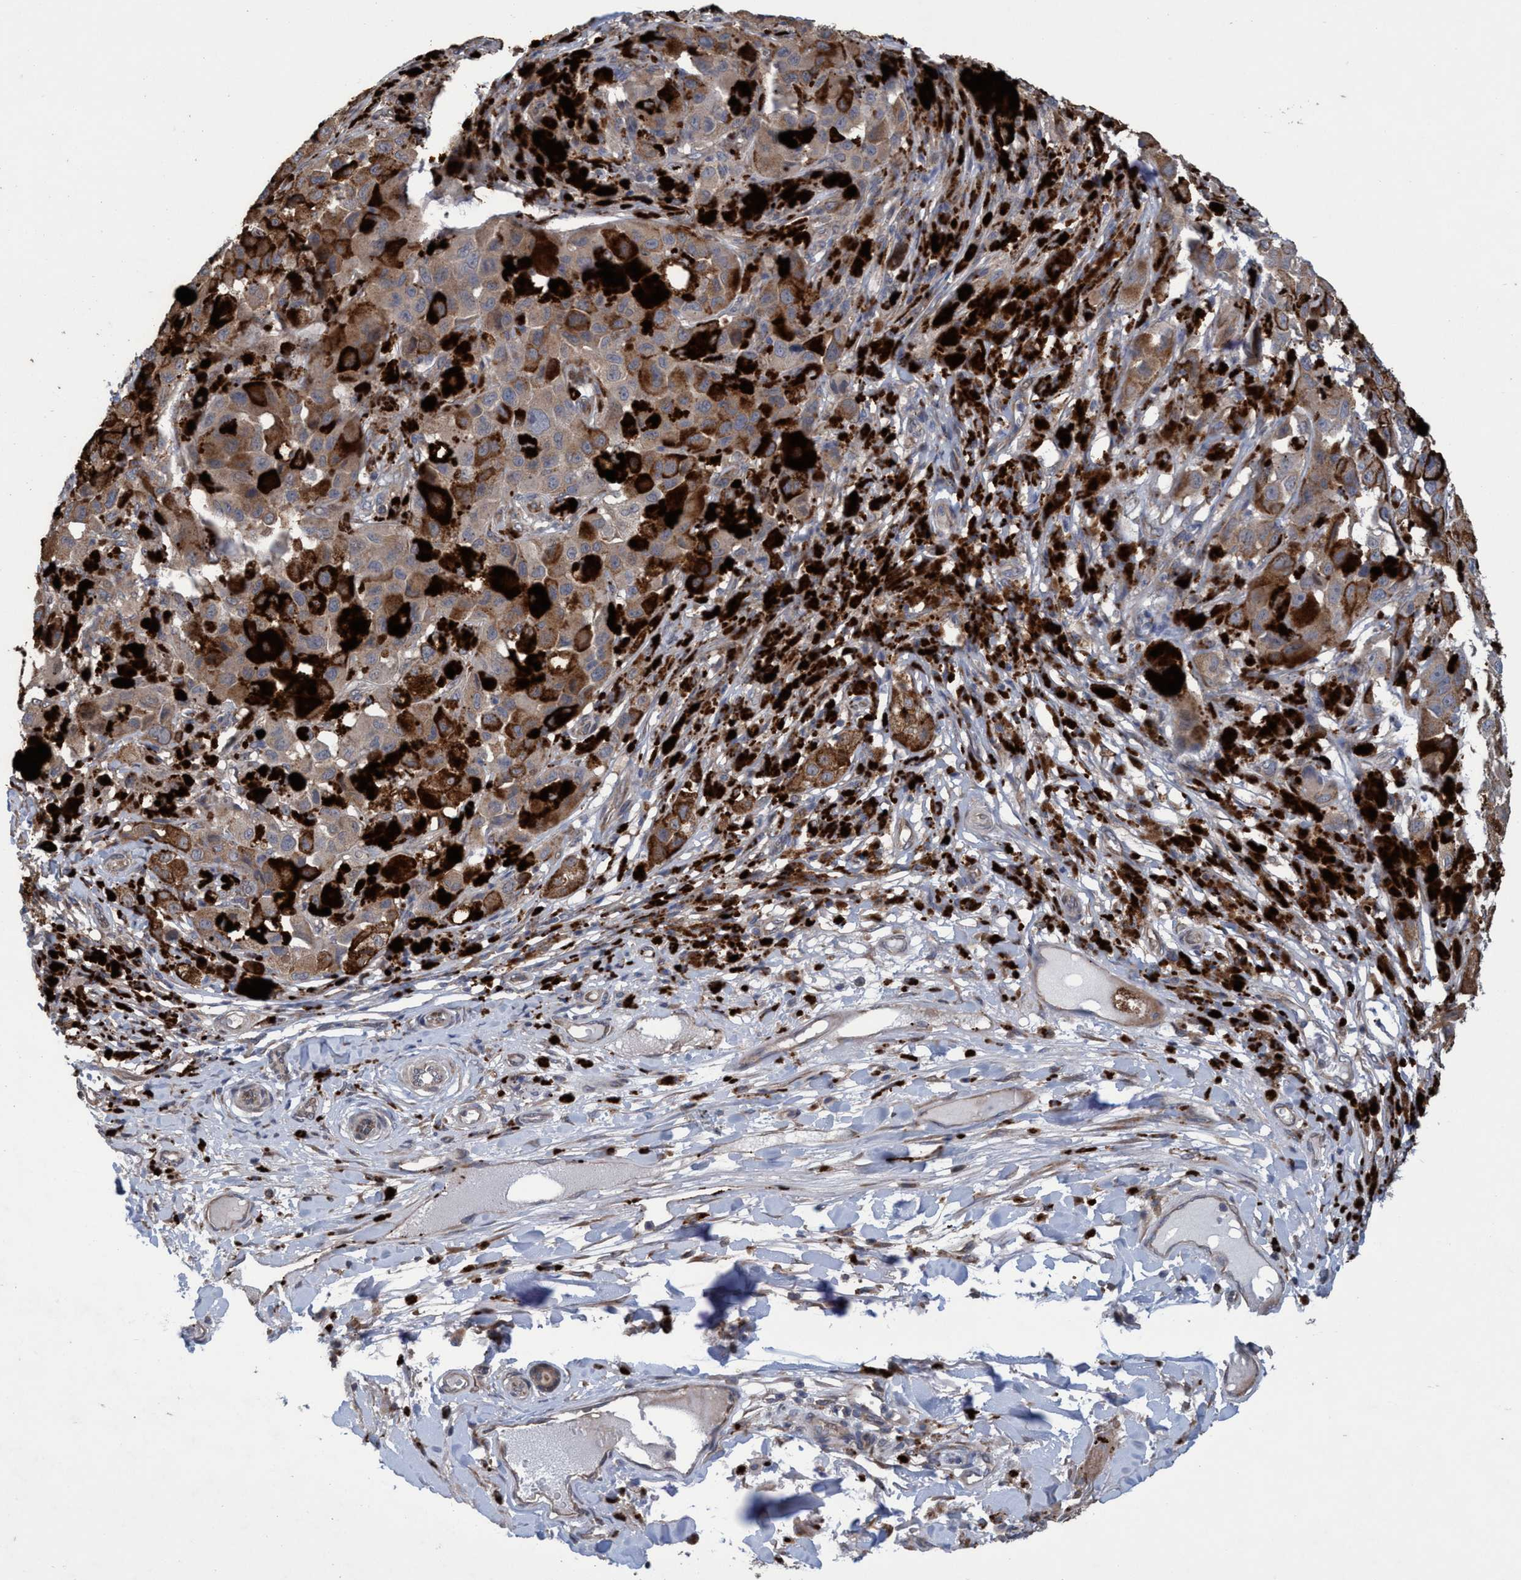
{"staining": {"intensity": "moderate", "quantity": ">75%", "location": "cytoplasmic/membranous"}, "tissue": "melanoma", "cell_type": "Tumor cells", "image_type": "cancer", "snomed": [{"axis": "morphology", "description": "Malignant melanoma, NOS"}, {"axis": "topography", "description": "Skin"}], "caption": "A brown stain highlights moderate cytoplasmic/membranous staining of a protein in melanoma tumor cells. The staining was performed using DAB to visualize the protein expression in brown, while the nuclei were stained in blue with hematoxylin (Magnification: 20x).", "gene": "BBS9", "patient": {"sex": "male", "age": 96}}